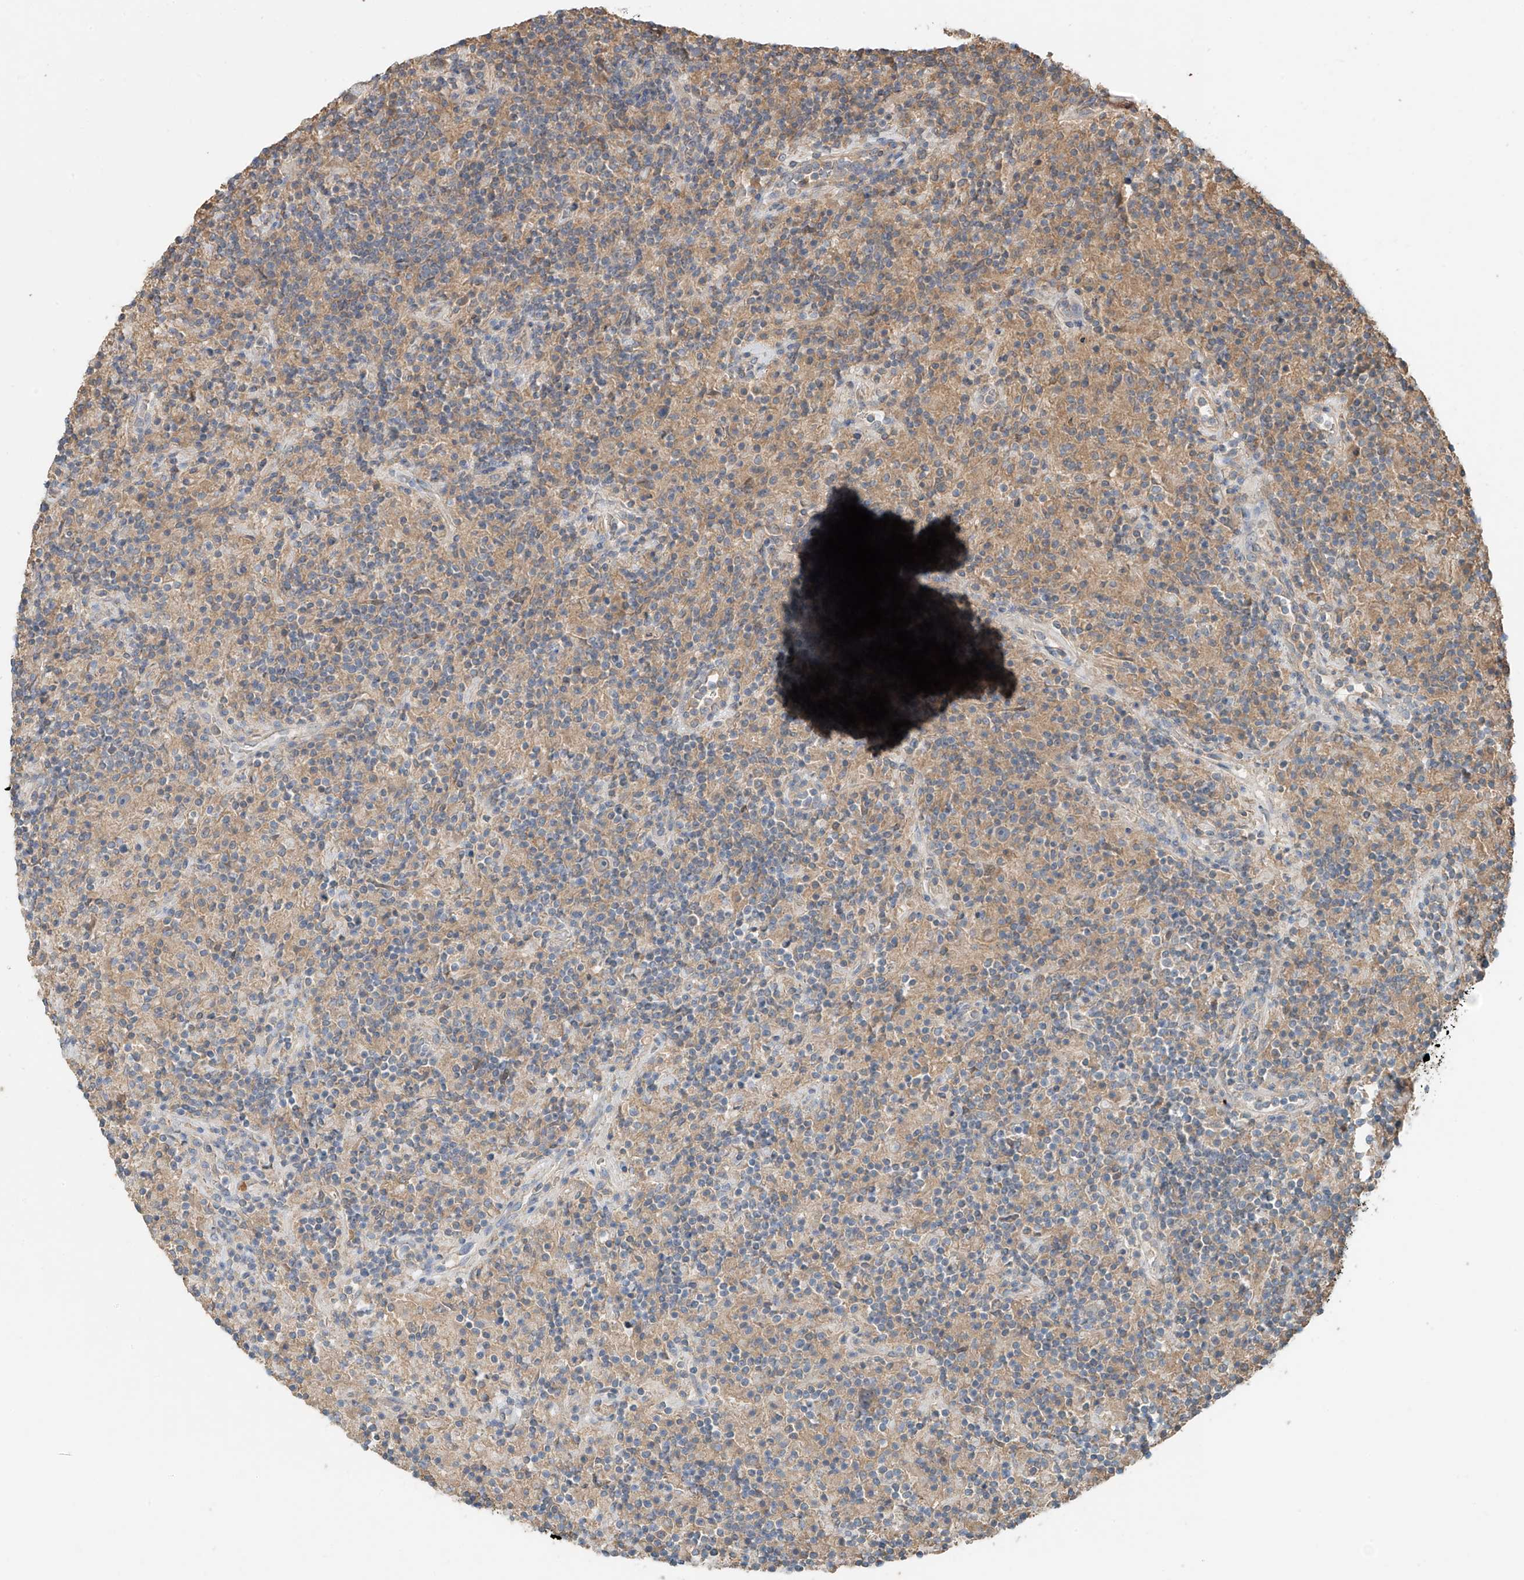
{"staining": {"intensity": "negative", "quantity": "none", "location": "none"}, "tissue": "lymphoma", "cell_type": "Tumor cells", "image_type": "cancer", "snomed": [{"axis": "morphology", "description": "Hodgkin's disease, NOS"}, {"axis": "topography", "description": "Lymph node"}], "caption": "A histopathology image of human Hodgkin's disease is negative for staining in tumor cells.", "gene": "GNB1L", "patient": {"sex": "male", "age": 70}}